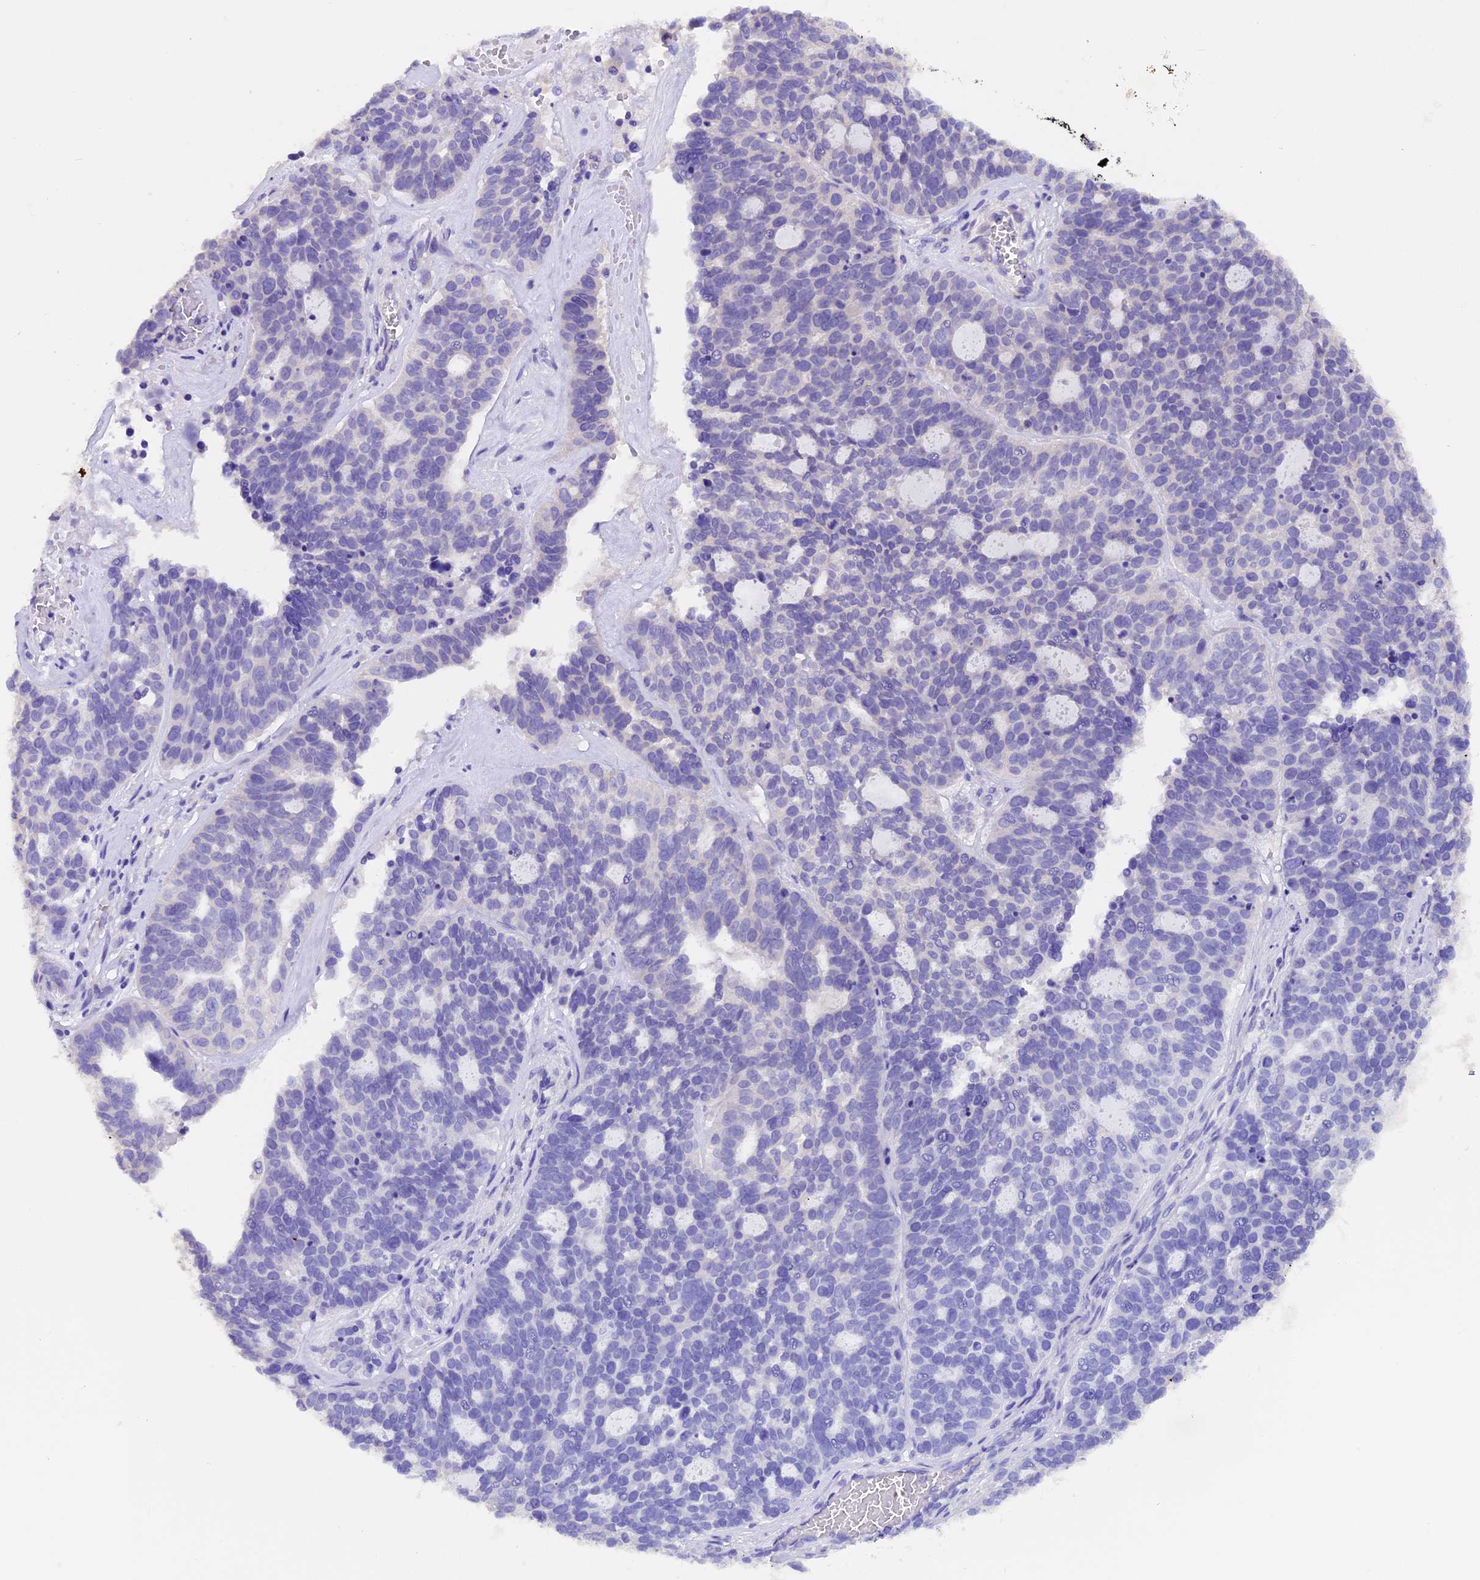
{"staining": {"intensity": "negative", "quantity": "none", "location": "none"}, "tissue": "ovarian cancer", "cell_type": "Tumor cells", "image_type": "cancer", "snomed": [{"axis": "morphology", "description": "Cystadenocarcinoma, serous, NOS"}, {"axis": "topography", "description": "Ovary"}], "caption": "This histopathology image is of ovarian cancer (serous cystadenocarcinoma) stained with IHC to label a protein in brown with the nuclei are counter-stained blue. There is no expression in tumor cells.", "gene": "AP3B2", "patient": {"sex": "female", "age": 59}}